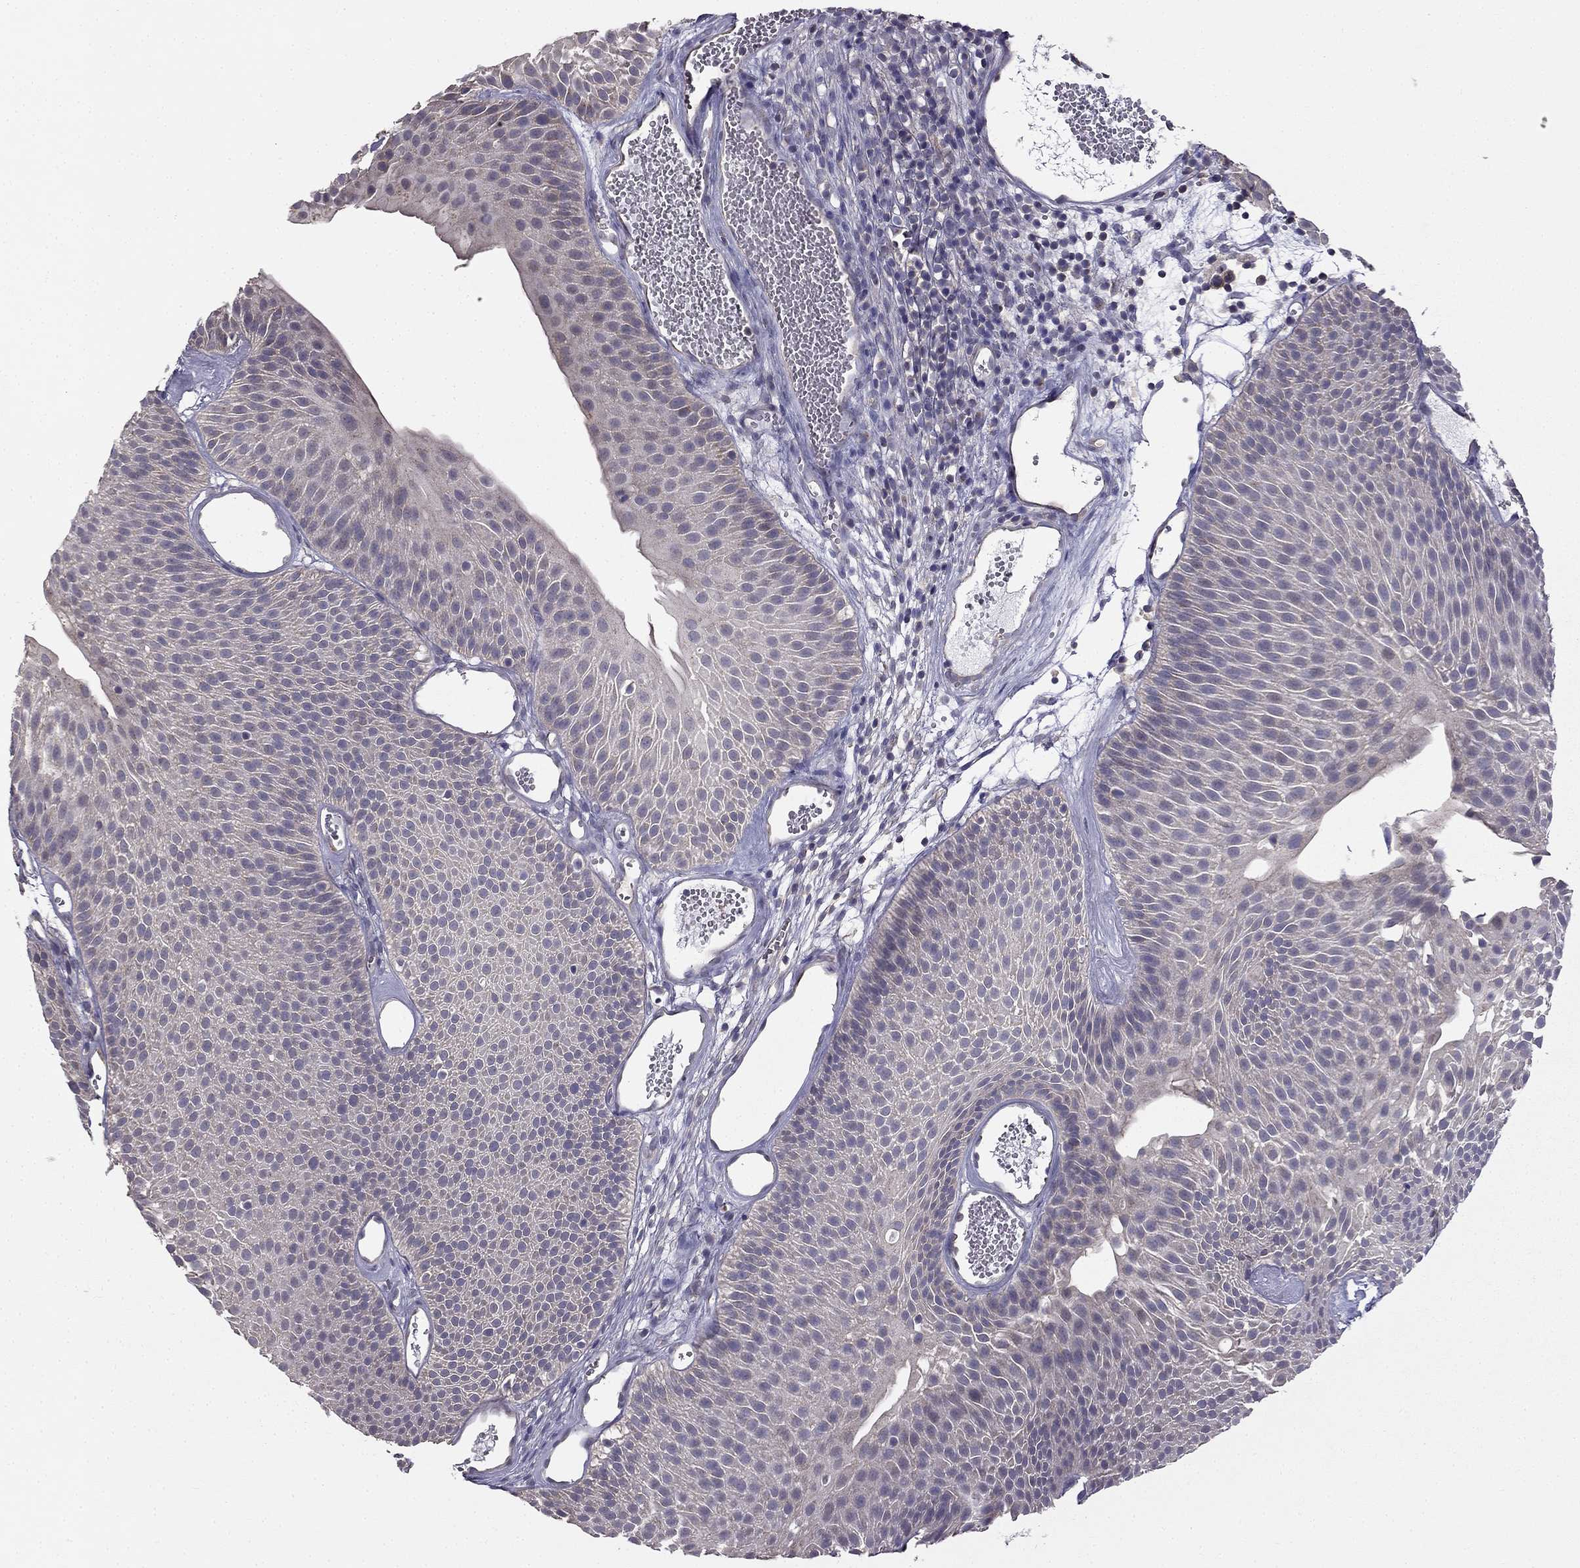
{"staining": {"intensity": "negative", "quantity": "none", "location": "none"}, "tissue": "urothelial cancer", "cell_type": "Tumor cells", "image_type": "cancer", "snomed": [{"axis": "morphology", "description": "Urothelial carcinoma, Low grade"}, {"axis": "topography", "description": "Urinary bladder"}], "caption": "High power microscopy image of an IHC micrograph of urothelial cancer, revealing no significant staining in tumor cells. Brightfield microscopy of immunohistochemistry stained with DAB (brown) and hematoxylin (blue), captured at high magnification.", "gene": "HSFX1", "patient": {"sex": "male", "age": 52}}